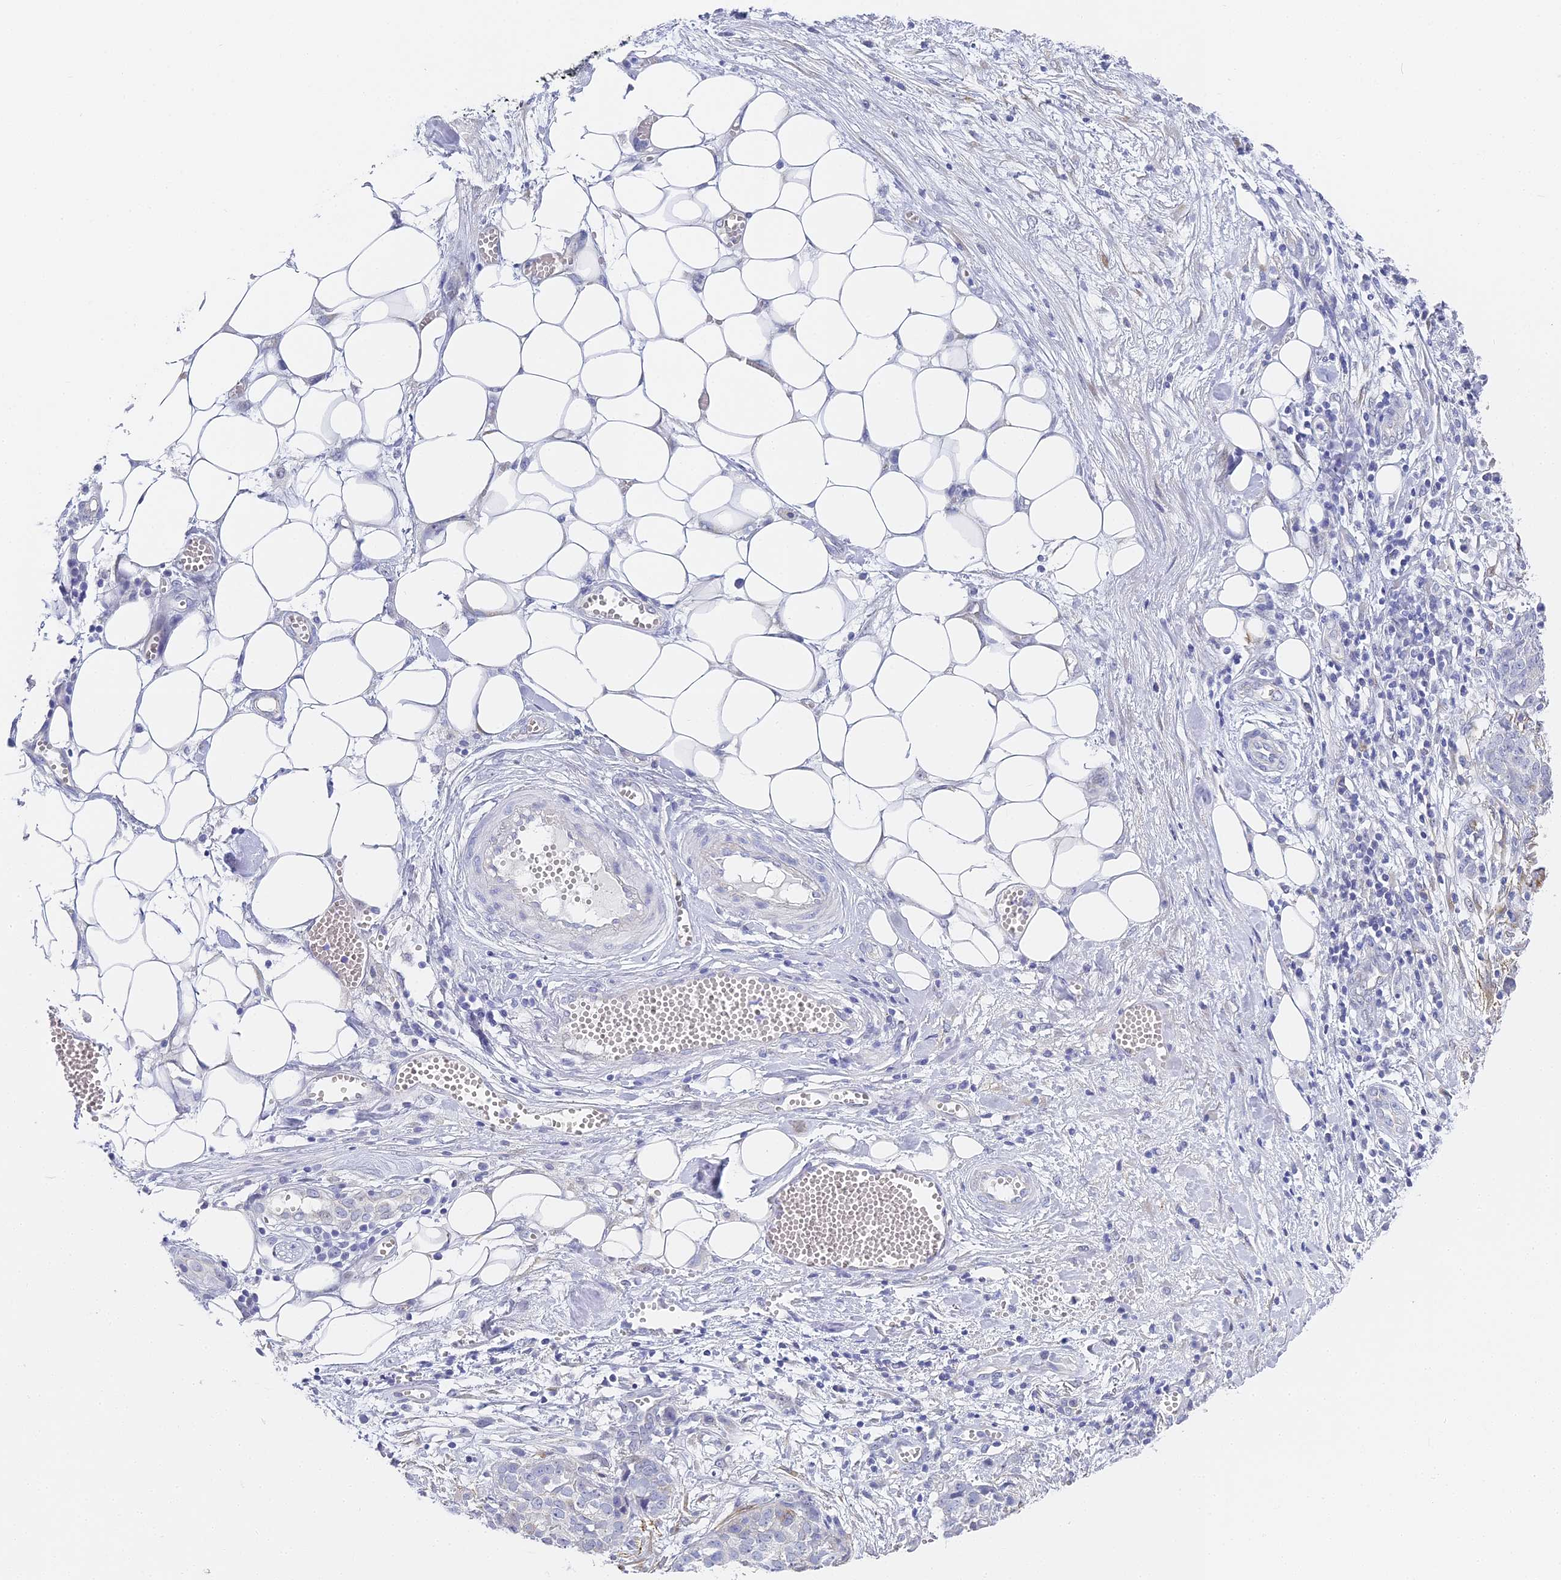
{"staining": {"intensity": "negative", "quantity": "none", "location": "none"}, "tissue": "ovarian cancer", "cell_type": "Tumor cells", "image_type": "cancer", "snomed": [{"axis": "morphology", "description": "Cystadenocarcinoma, serous, NOS"}, {"axis": "topography", "description": "Soft tissue"}, {"axis": "topography", "description": "Ovary"}], "caption": "The image displays no significant positivity in tumor cells of ovarian cancer (serous cystadenocarcinoma).", "gene": "GJA1", "patient": {"sex": "female", "age": 57}}